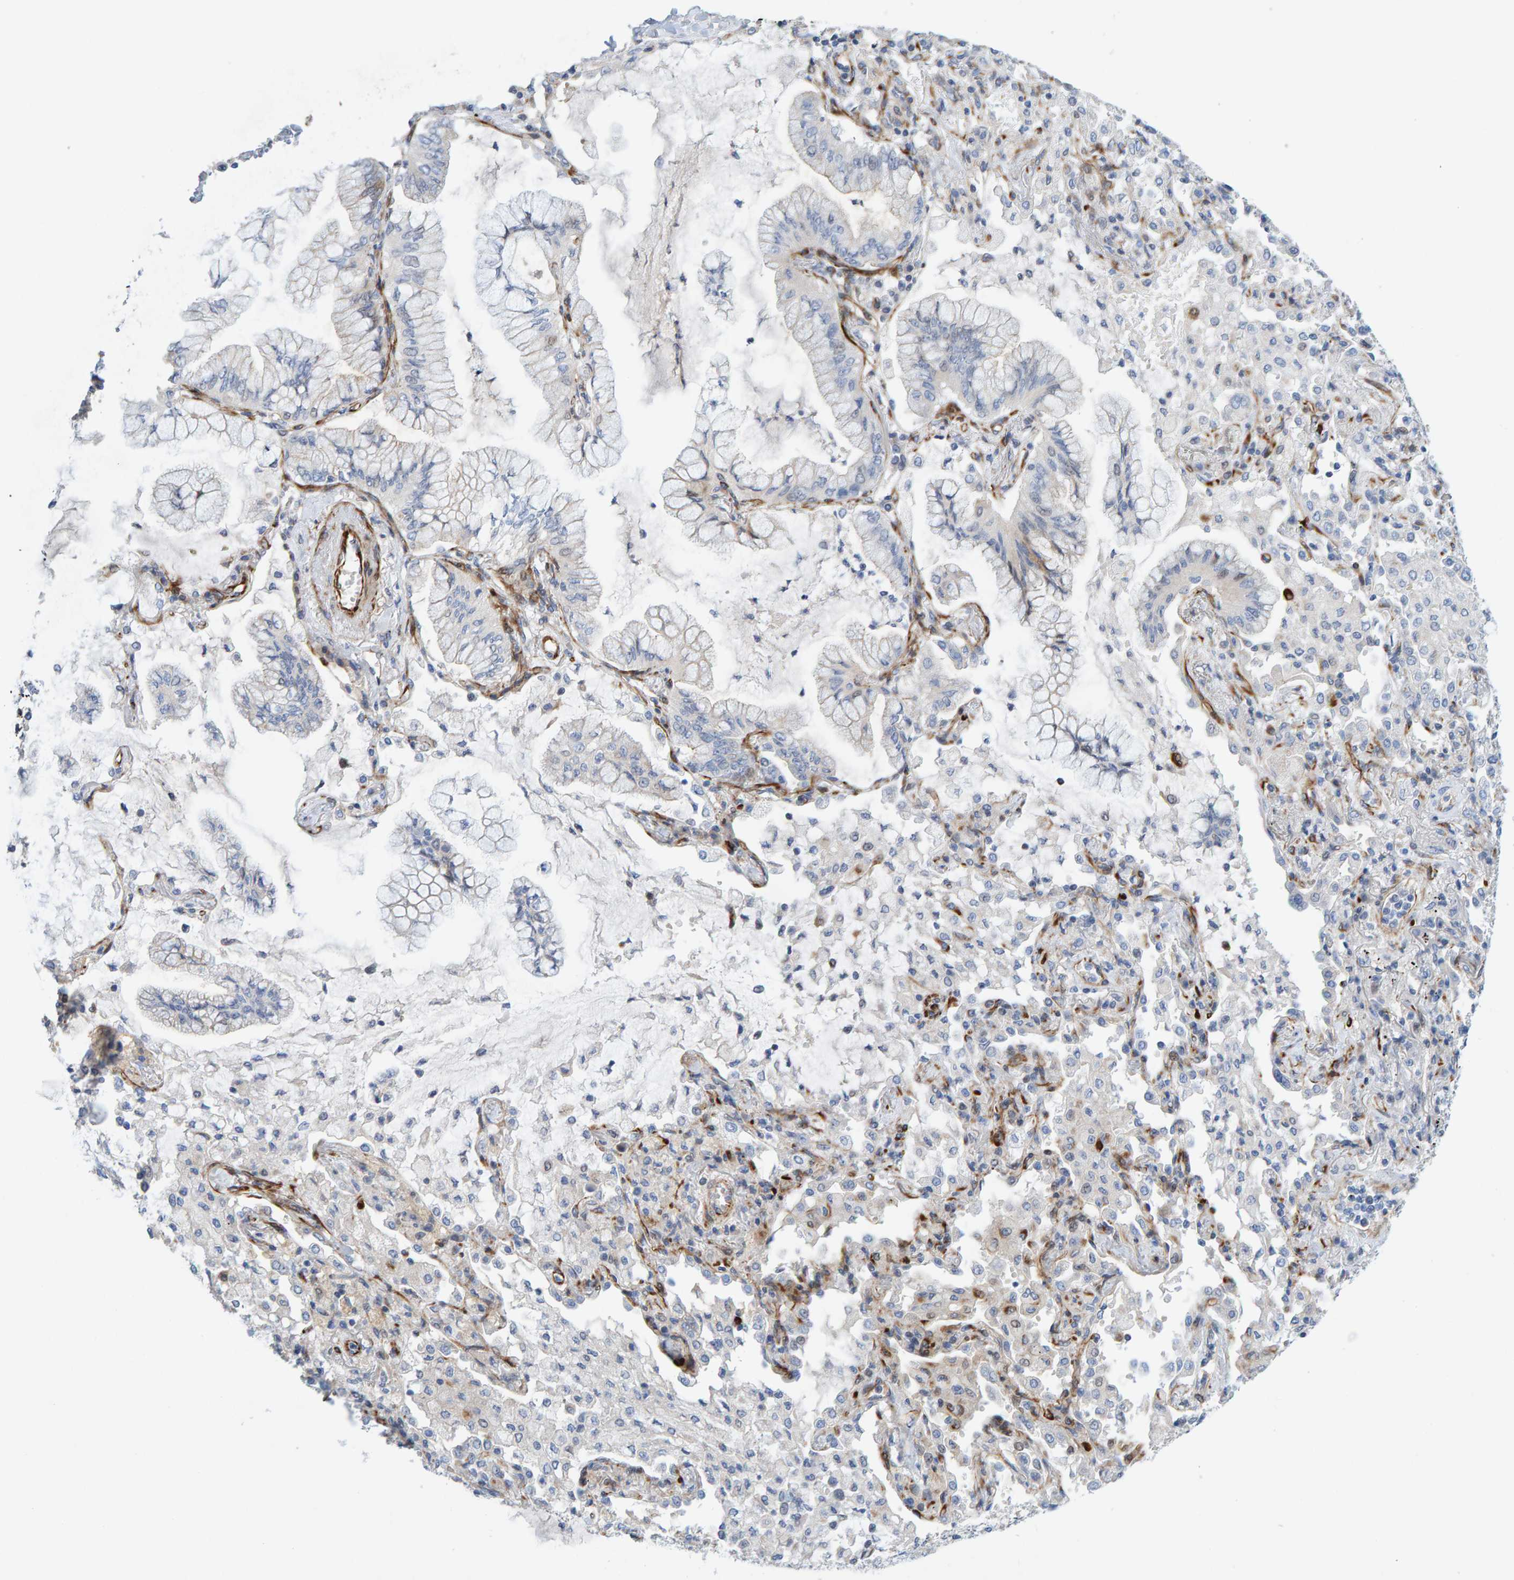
{"staining": {"intensity": "negative", "quantity": "none", "location": "none"}, "tissue": "lung cancer", "cell_type": "Tumor cells", "image_type": "cancer", "snomed": [{"axis": "morphology", "description": "Adenocarcinoma, NOS"}, {"axis": "topography", "description": "Lung"}], "caption": "IHC of human lung cancer displays no expression in tumor cells.", "gene": "POLG2", "patient": {"sex": "female", "age": 70}}